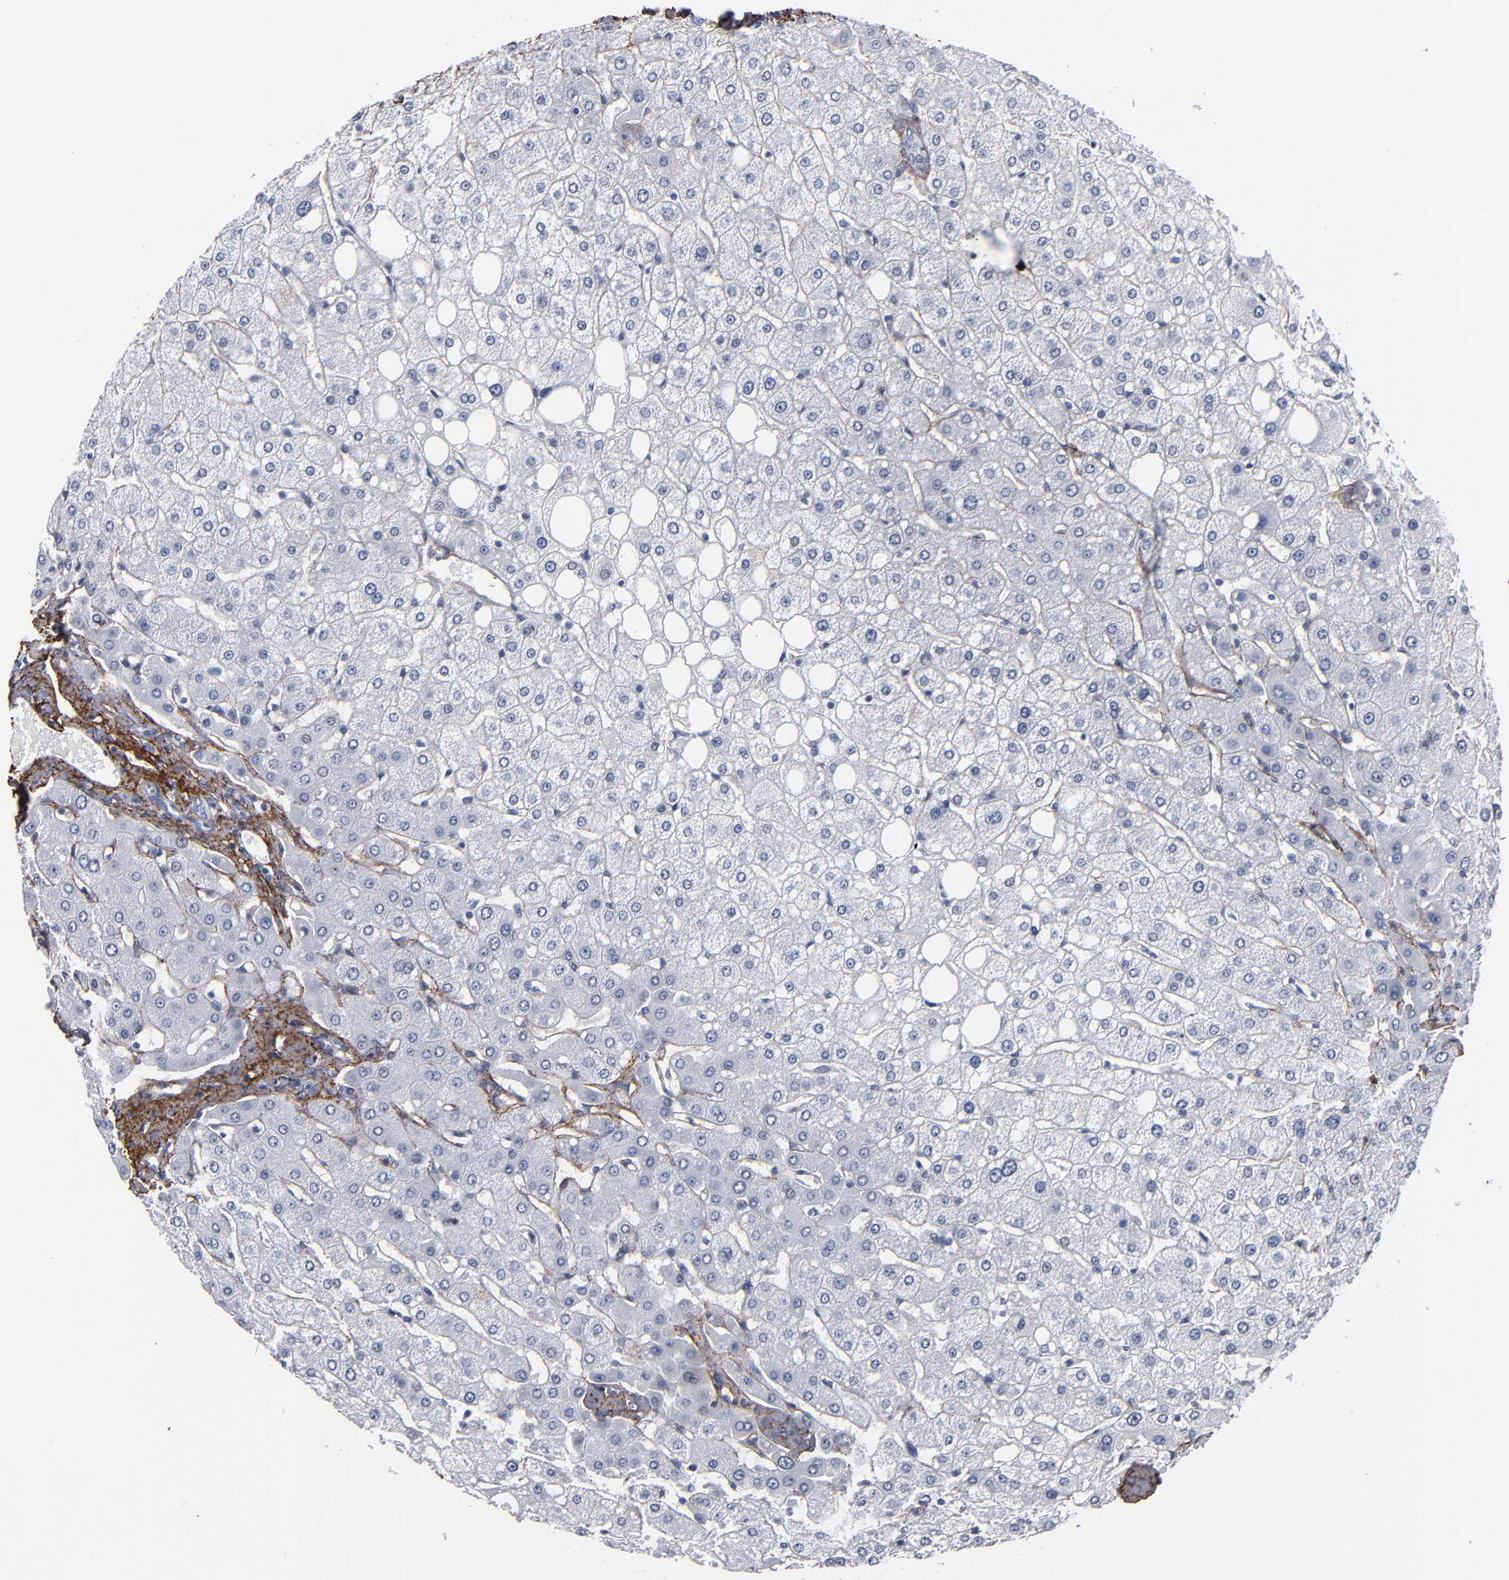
{"staining": {"intensity": "negative", "quantity": "none", "location": "none"}, "tissue": "liver", "cell_type": "Cholangiocytes", "image_type": "normal", "snomed": [{"axis": "morphology", "description": "Normal tissue, NOS"}, {"axis": "topography", "description": "Liver"}], "caption": "DAB immunohistochemical staining of normal human liver shows no significant staining in cholangiocytes. Brightfield microscopy of IHC stained with DAB (3,3'-diaminobenzidine) (brown) and hematoxylin (blue), captured at high magnification.", "gene": "EMILIN1", "patient": {"sex": "male", "age": 35}}